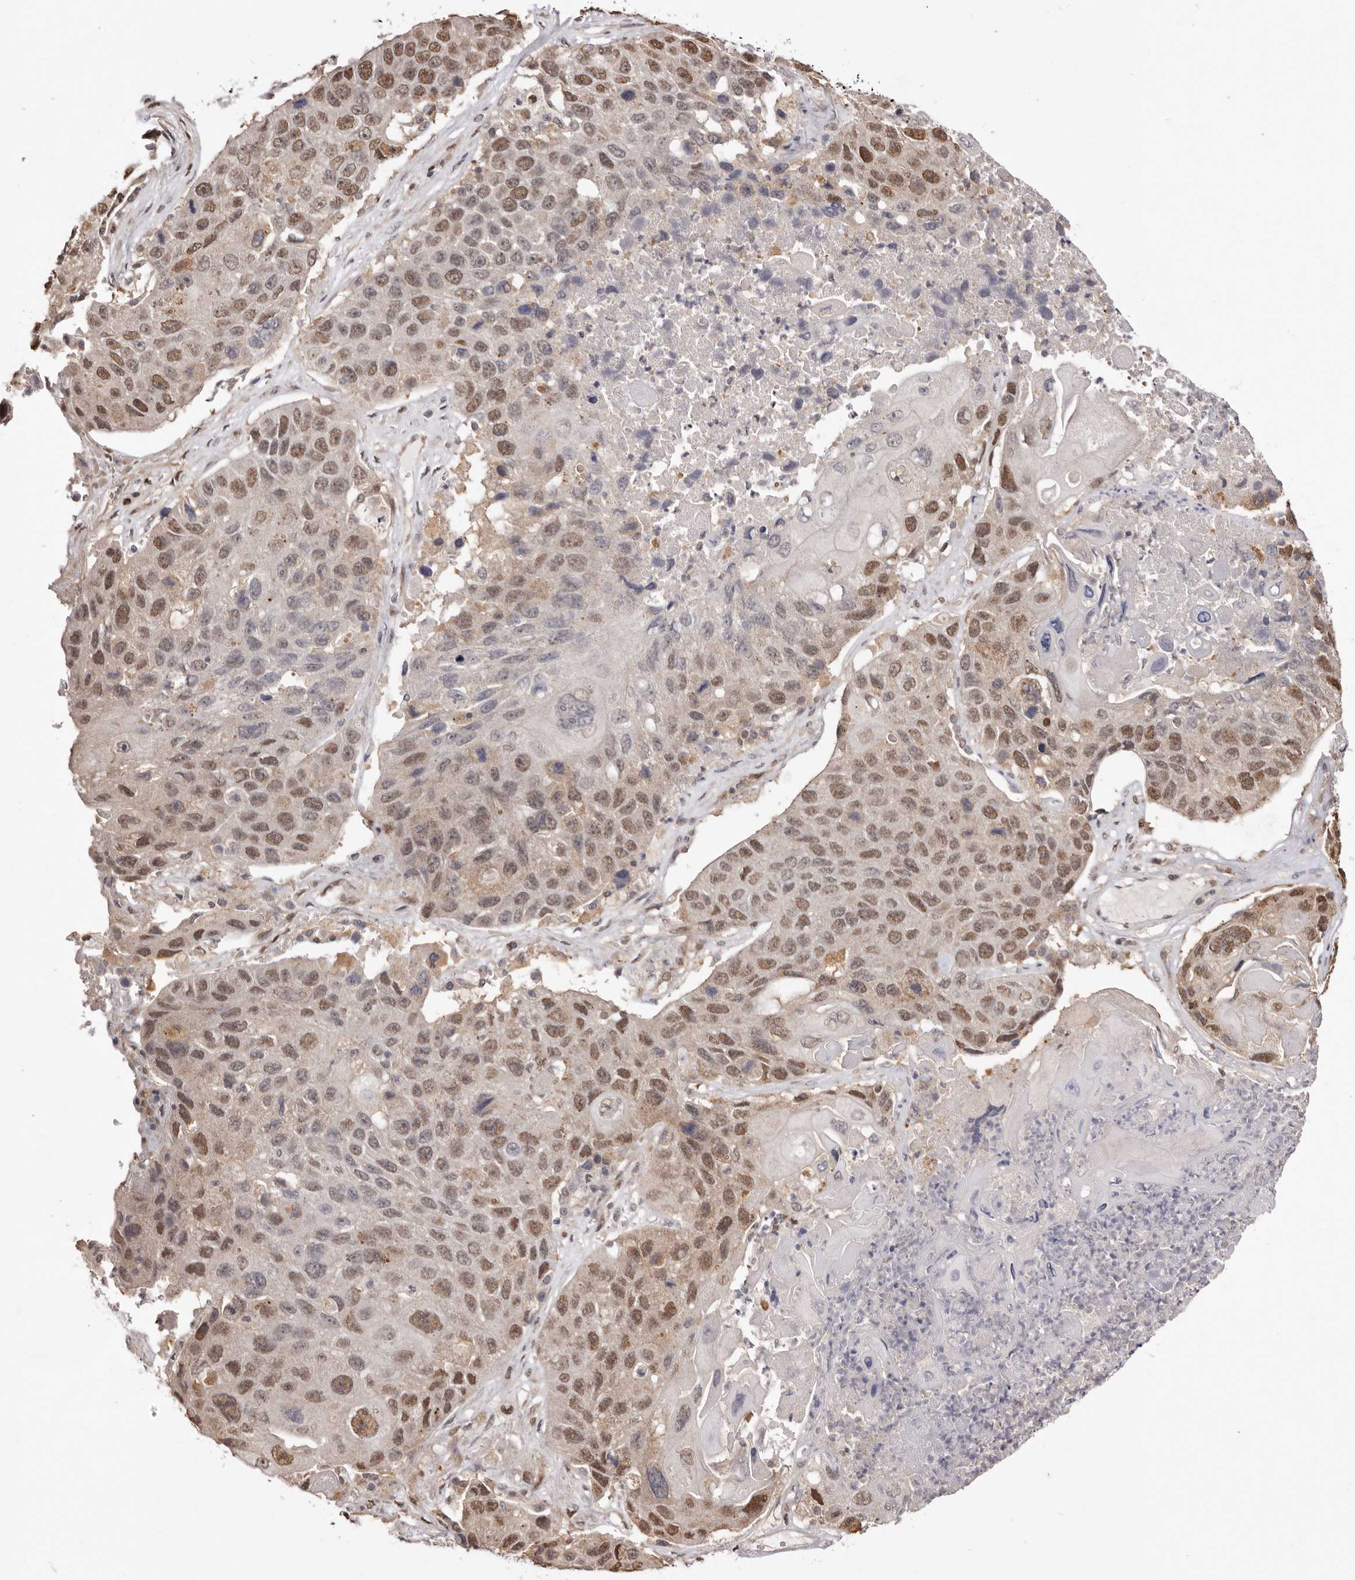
{"staining": {"intensity": "moderate", "quantity": ">75%", "location": "nuclear"}, "tissue": "lung cancer", "cell_type": "Tumor cells", "image_type": "cancer", "snomed": [{"axis": "morphology", "description": "Squamous cell carcinoma, NOS"}, {"axis": "topography", "description": "Lung"}], "caption": "Brown immunohistochemical staining in squamous cell carcinoma (lung) shows moderate nuclear staining in approximately >75% of tumor cells. (Brightfield microscopy of DAB IHC at high magnification).", "gene": "NOTCH1", "patient": {"sex": "male", "age": 61}}